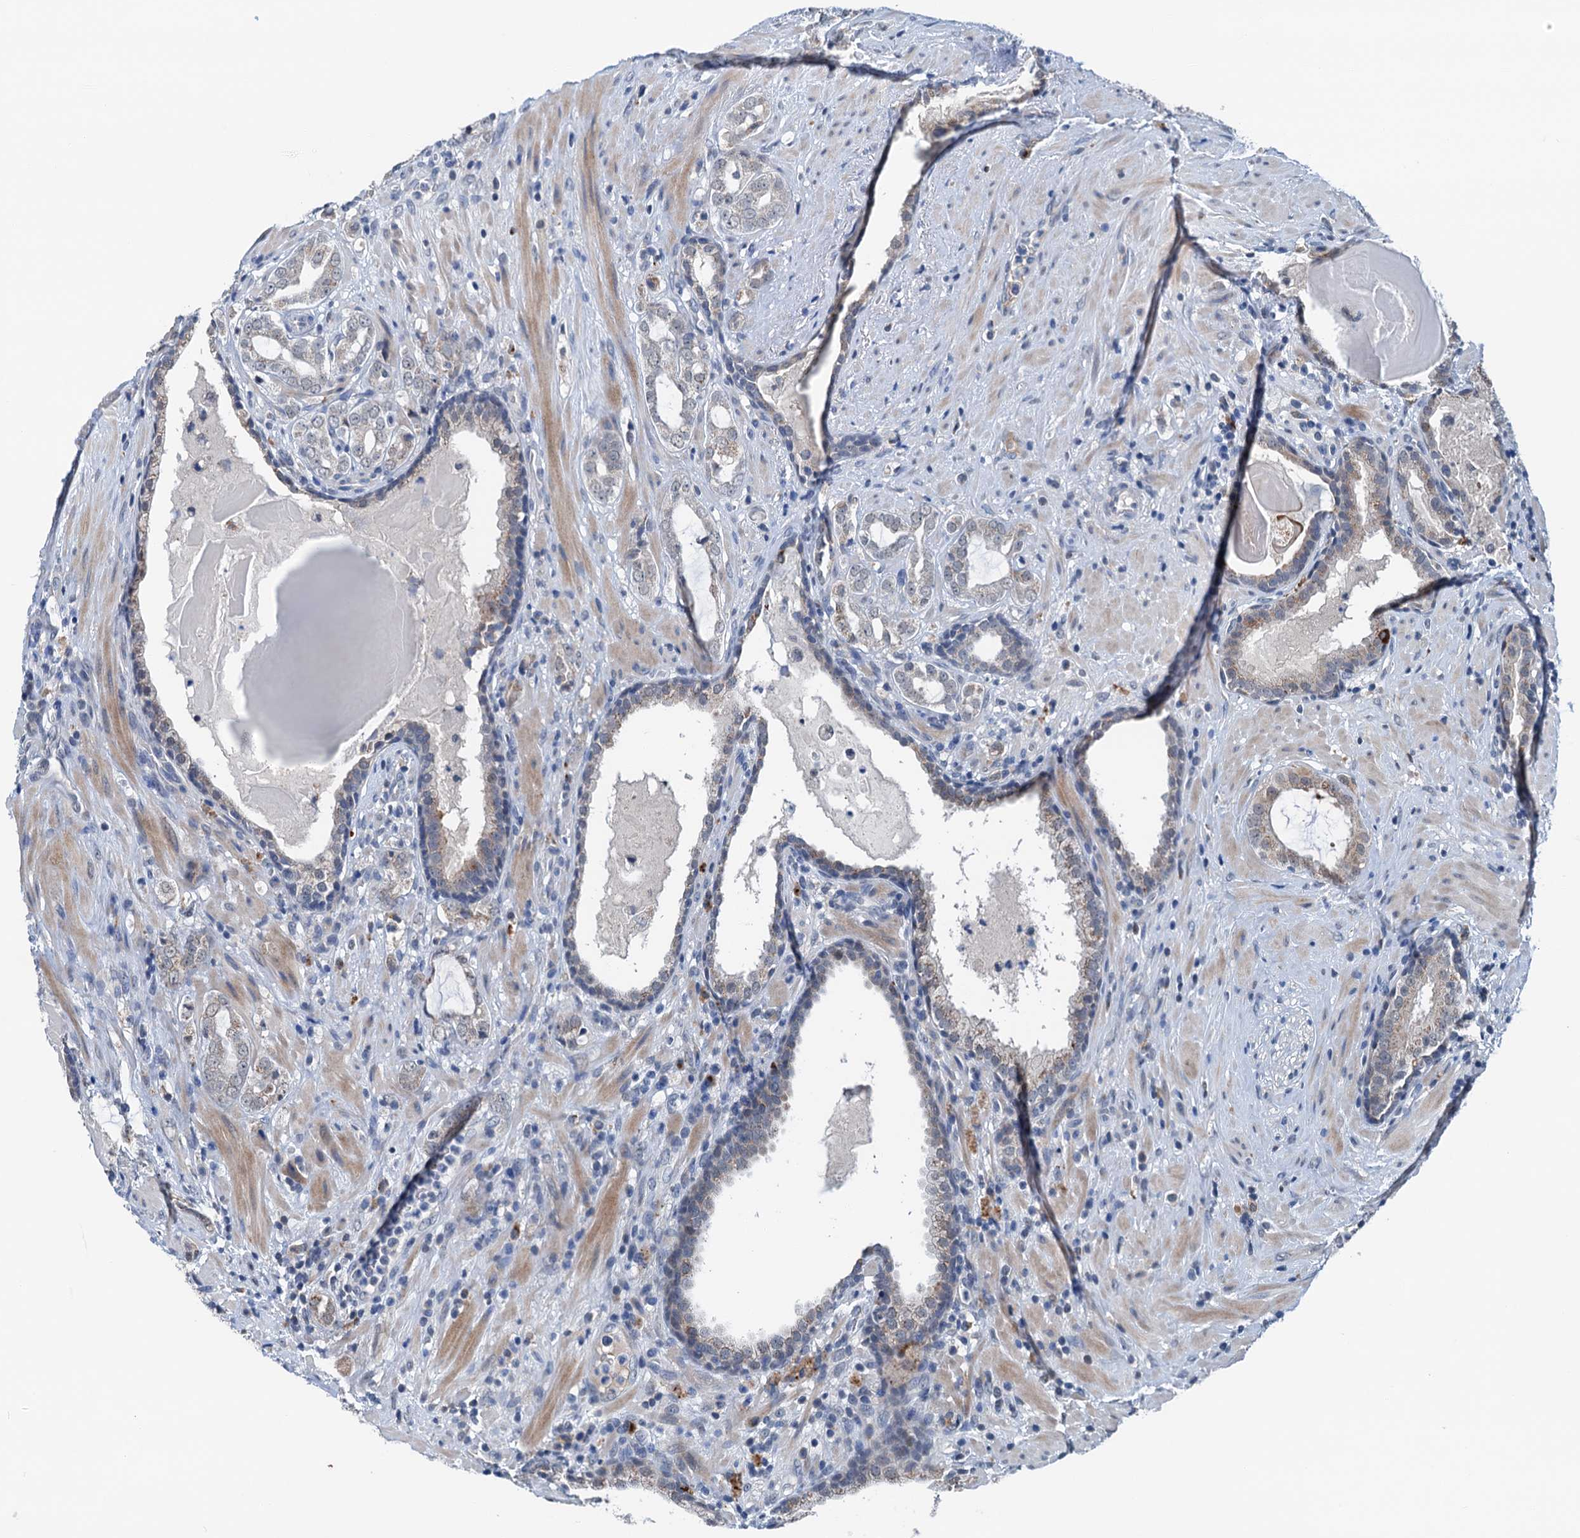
{"staining": {"intensity": "weak", "quantity": "<25%", "location": "cytoplasmic/membranous"}, "tissue": "prostate cancer", "cell_type": "Tumor cells", "image_type": "cancer", "snomed": [{"axis": "morphology", "description": "Adenocarcinoma, High grade"}, {"axis": "topography", "description": "Prostate"}], "caption": "A photomicrograph of high-grade adenocarcinoma (prostate) stained for a protein exhibits no brown staining in tumor cells.", "gene": "SHLD1", "patient": {"sex": "male", "age": 64}}